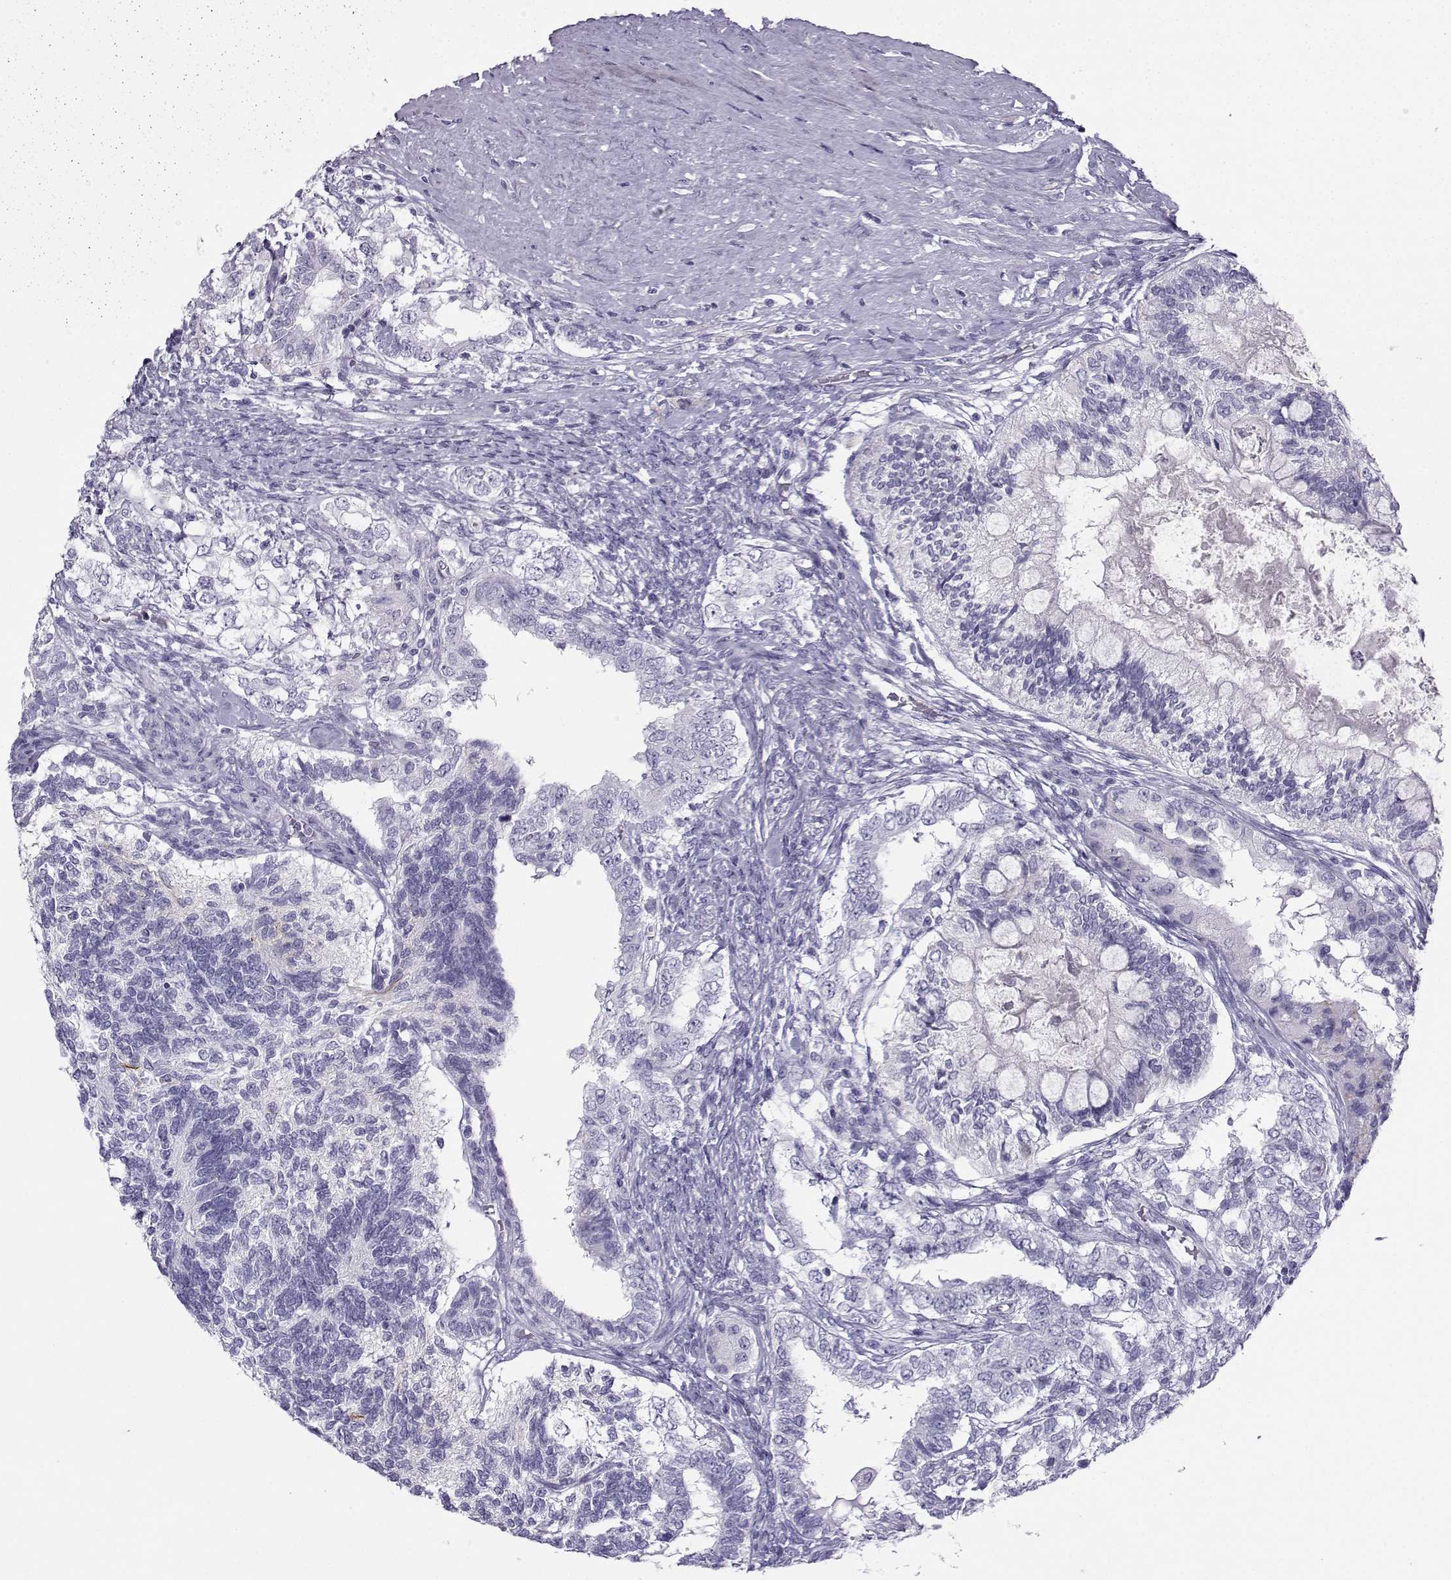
{"staining": {"intensity": "negative", "quantity": "none", "location": "none"}, "tissue": "testis cancer", "cell_type": "Tumor cells", "image_type": "cancer", "snomed": [{"axis": "morphology", "description": "Seminoma, NOS"}, {"axis": "morphology", "description": "Carcinoma, Embryonal, NOS"}, {"axis": "topography", "description": "Testis"}], "caption": "Immunohistochemistry photomicrograph of human testis cancer (seminoma) stained for a protein (brown), which exhibits no staining in tumor cells. (Brightfield microscopy of DAB (3,3'-diaminobenzidine) immunohistochemistry at high magnification).", "gene": "NEFL", "patient": {"sex": "male", "age": 41}}